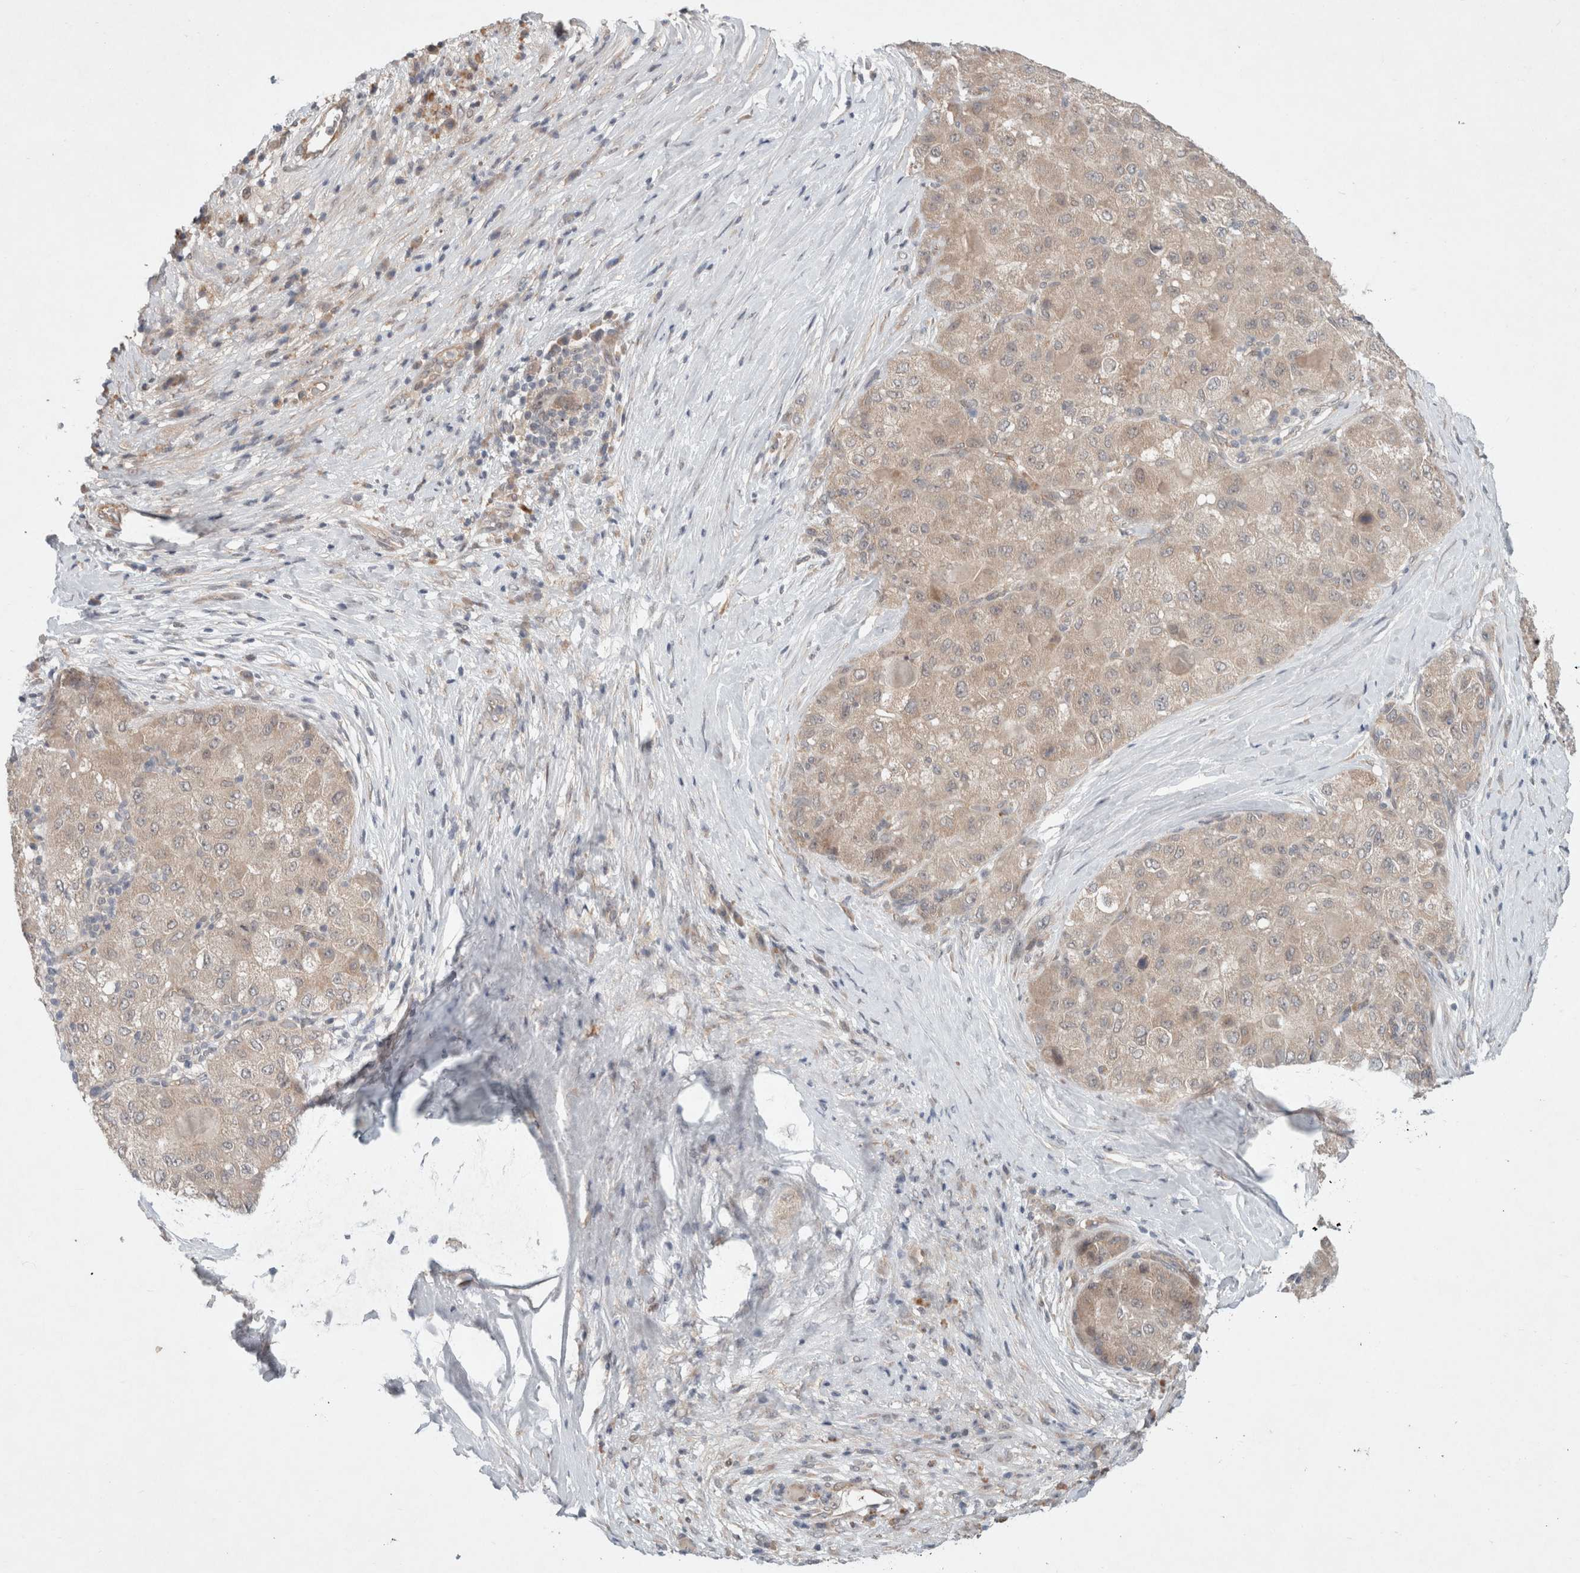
{"staining": {"intensity": "weak", "quantity": ">75%", "location": "cytoplasmic/membranous"}, "tissue": "liver cancer", "cell_type": "Tumor cells", "image_type": "cancer", "snomed": [{"axis": "morphology", "description": "Carcinoma, Hepatocellular, NOS"}, {"axis": "topography", "description": "Liver"}], "caption": "A brown stain labels weak cytoplasmic/membranous positivity of a protein in liver hepatocellular carcinoma tumor cells.", "gene": "RASAL2", "patient": {"sex": "male", "age": 80}}